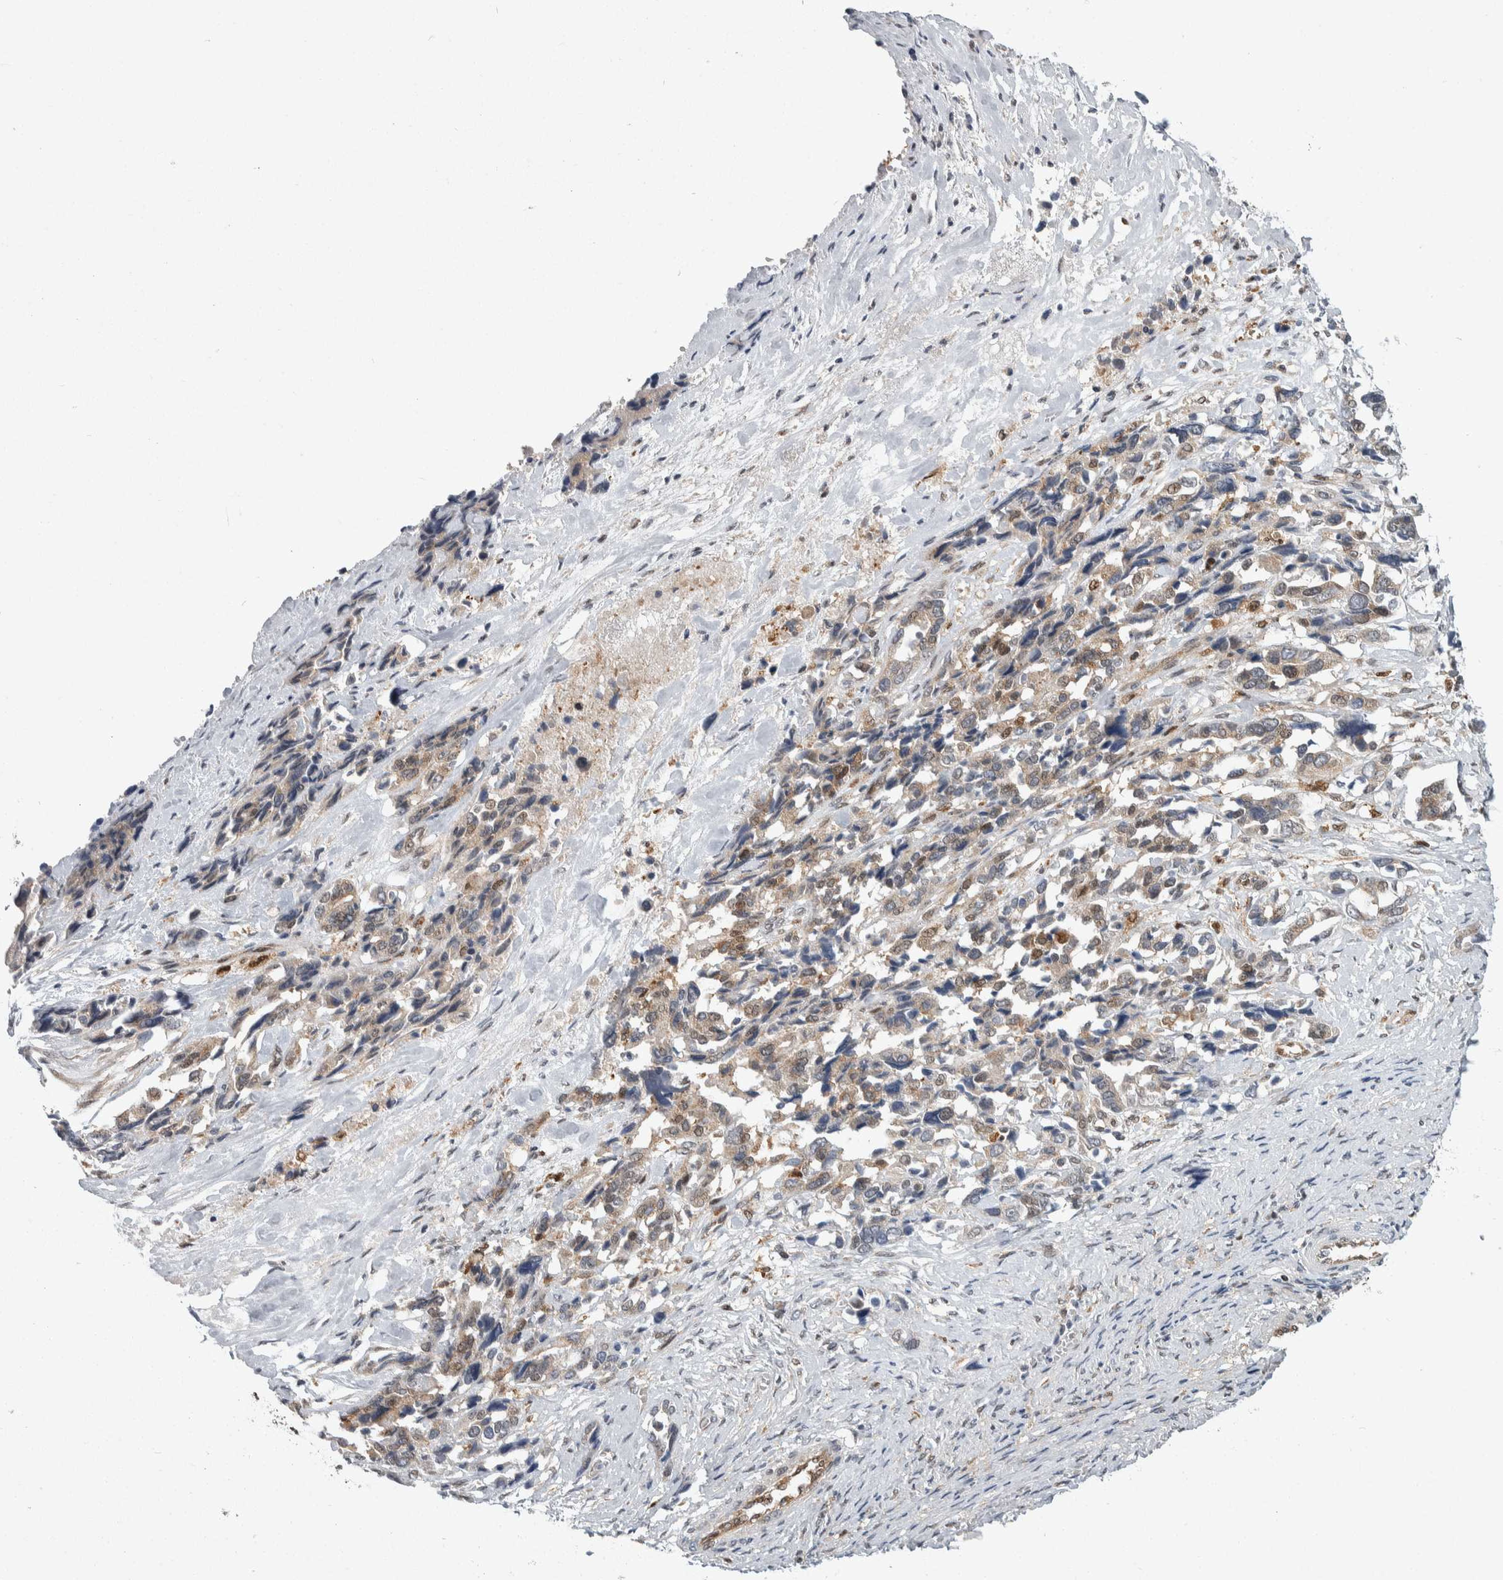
{"staining": {"intensity": "weak", "quantity": "25%-75%", "location": "cytoplasmic/membranous,nuclear"}, "tissue": "ovarian cancer", "cell_type": "Tumor cells", "image_type": "cancer", "snomed": [{"axis": "morphology", "description": "Cystadenocarcinoma, serous, NOS"}, {"axis": "topography", "description": "Ovary"}], "caption": "About 25%-75% of tumor cells in human ovarian serous cystadenocarcinoma demonstrate weak cytoplasmic/membranous and nuclear protein positivity as visualized by brown immunohistochemical staining.", "gene": "PTPA", "patient": {"sex": "female", "age": 44}}